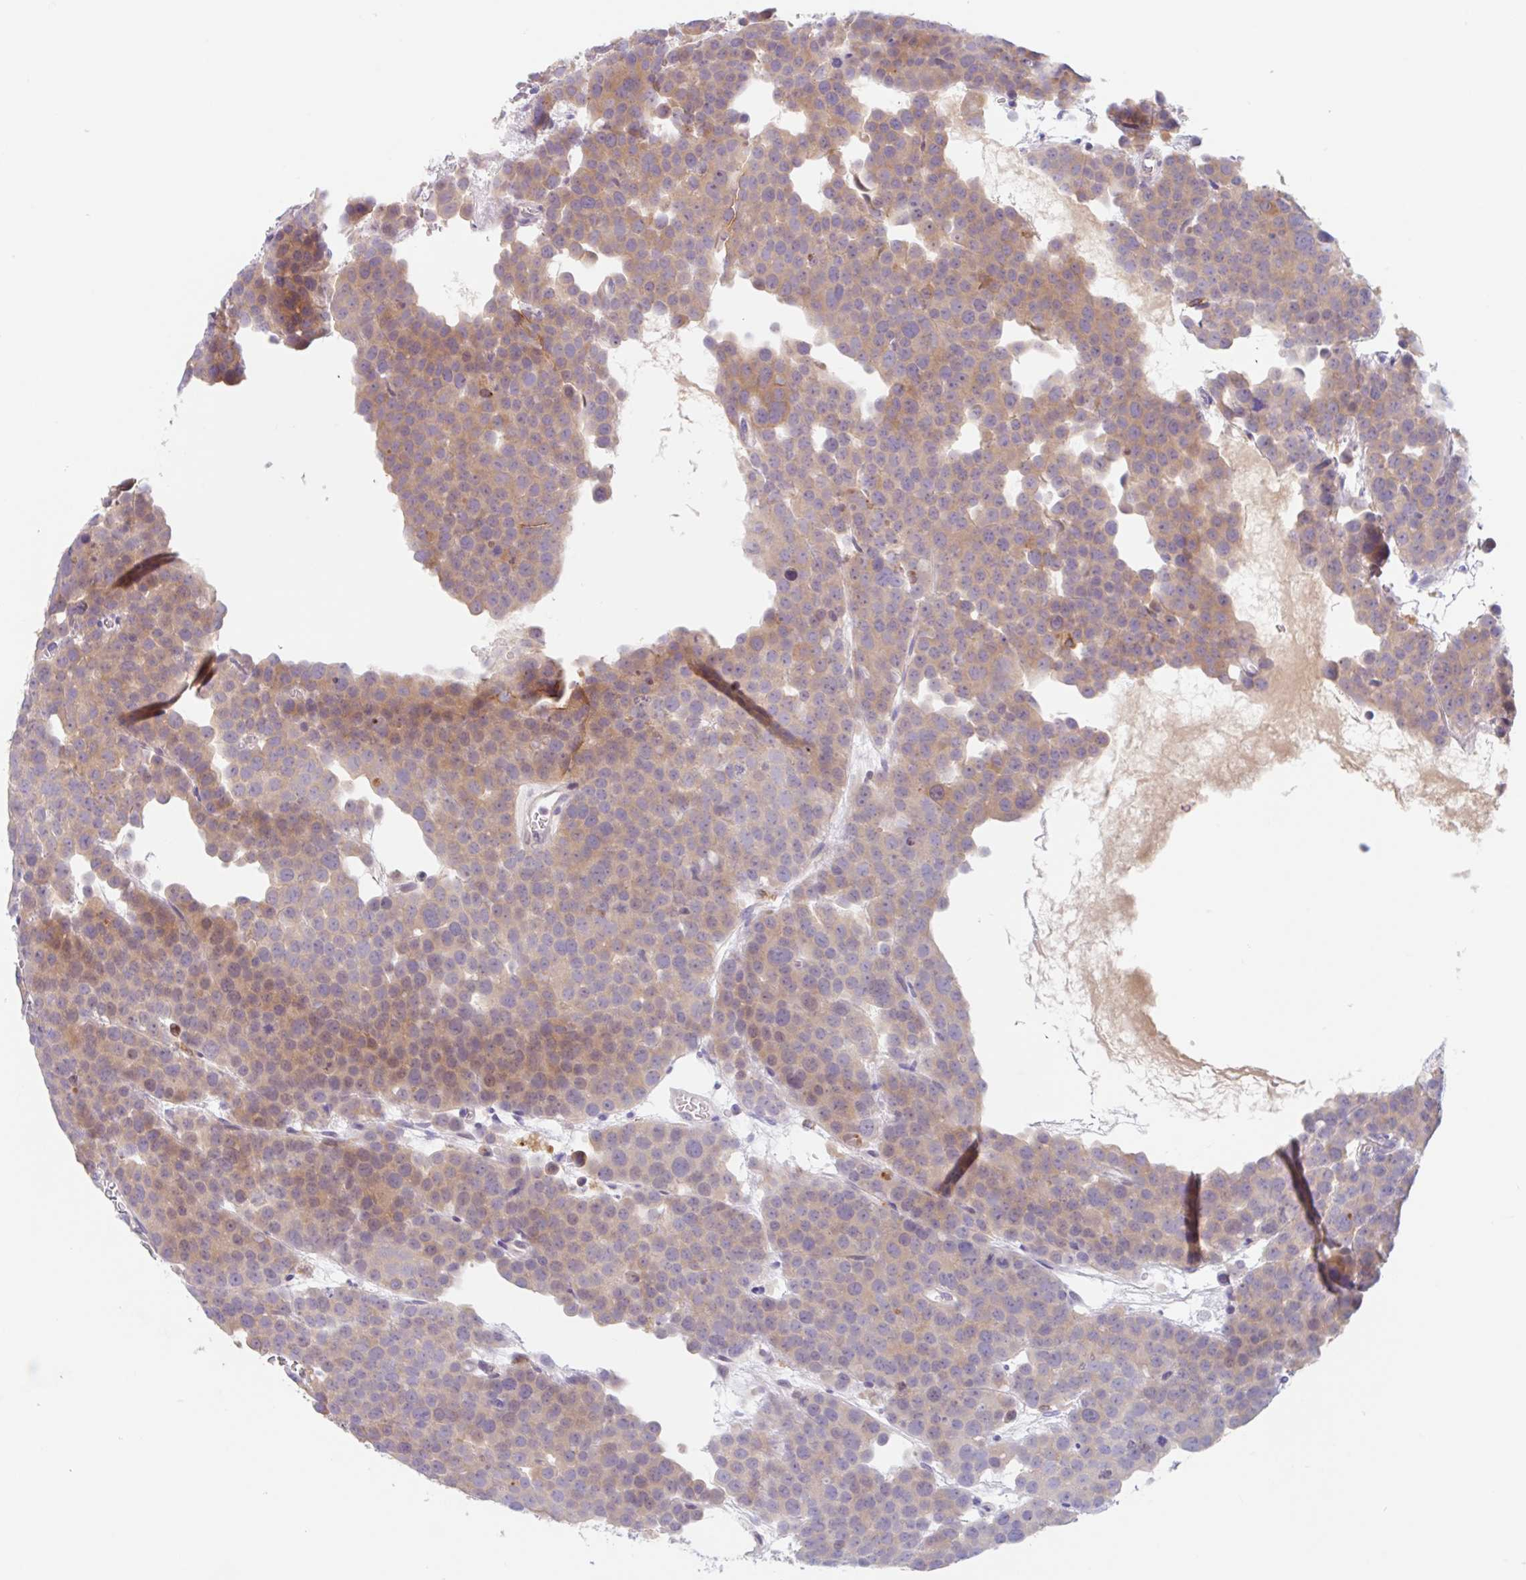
{"staining": {"intensity": "moderate", "quantity": ">75%", "location": "cytoplasmic/membranous"}, "tissue": "testis cancer", "cell_type": "Tumor cells", "image_type": "cancer", "snomed": [{"axis": "morphology", "description": "Seminoma, NOS"}, {"axis": "topography", "description": "Testis"}], "caption": "Seminoma (testis) stained for a protein displays moderate cytoplasmic/membranous positivity in tumor cells.", "gene": "TMEM86A", "patient": {"sex": "male", "age": 71}}